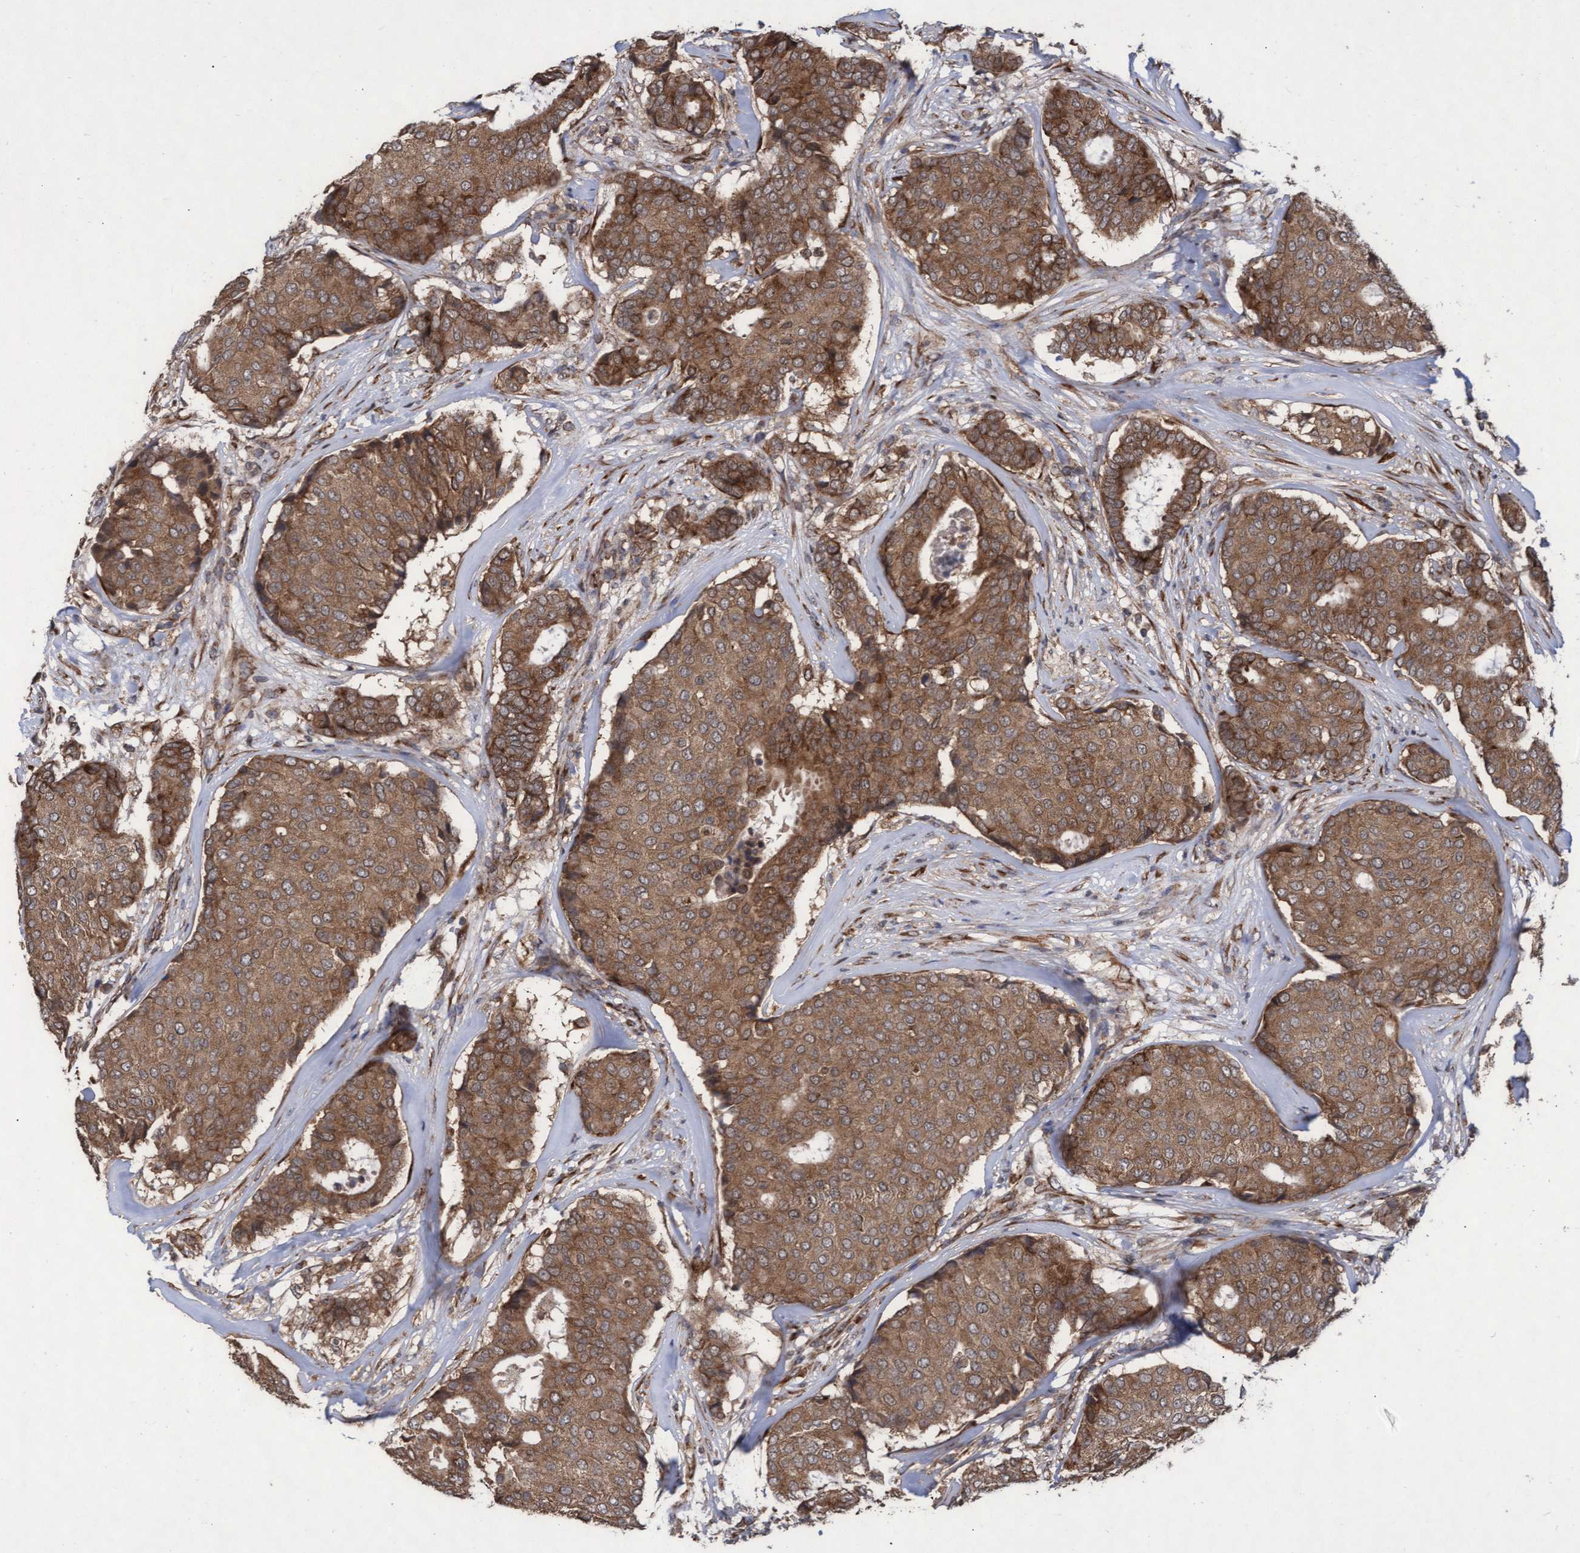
{"staining": {"intensity": "moderate", "quantity": ">75%", "location": "cytoplasmic/membranous"}, "tissue": "breast cancer", "cell_type": "Tumor cells", "image_type": "cancer", "snomed": [{"axis": "morphology", "description": "Duct carcinoma"}, {"axis": "topography", "description": "Breast"}], "caption": "Protein expression analysis of human breast invasive ductal carcinoma reveals moderate cytoplasmic/membranous expression in approximately >75% of tumor cells. The staining is performed using DAB (3,3'-diaminobenzidine) brown chromogen to label protein expression. The nuclei are counter-stained blue using hematoxylin.", "gene": "ABCF2", "patient": {"sex": "female", "age": 75}}